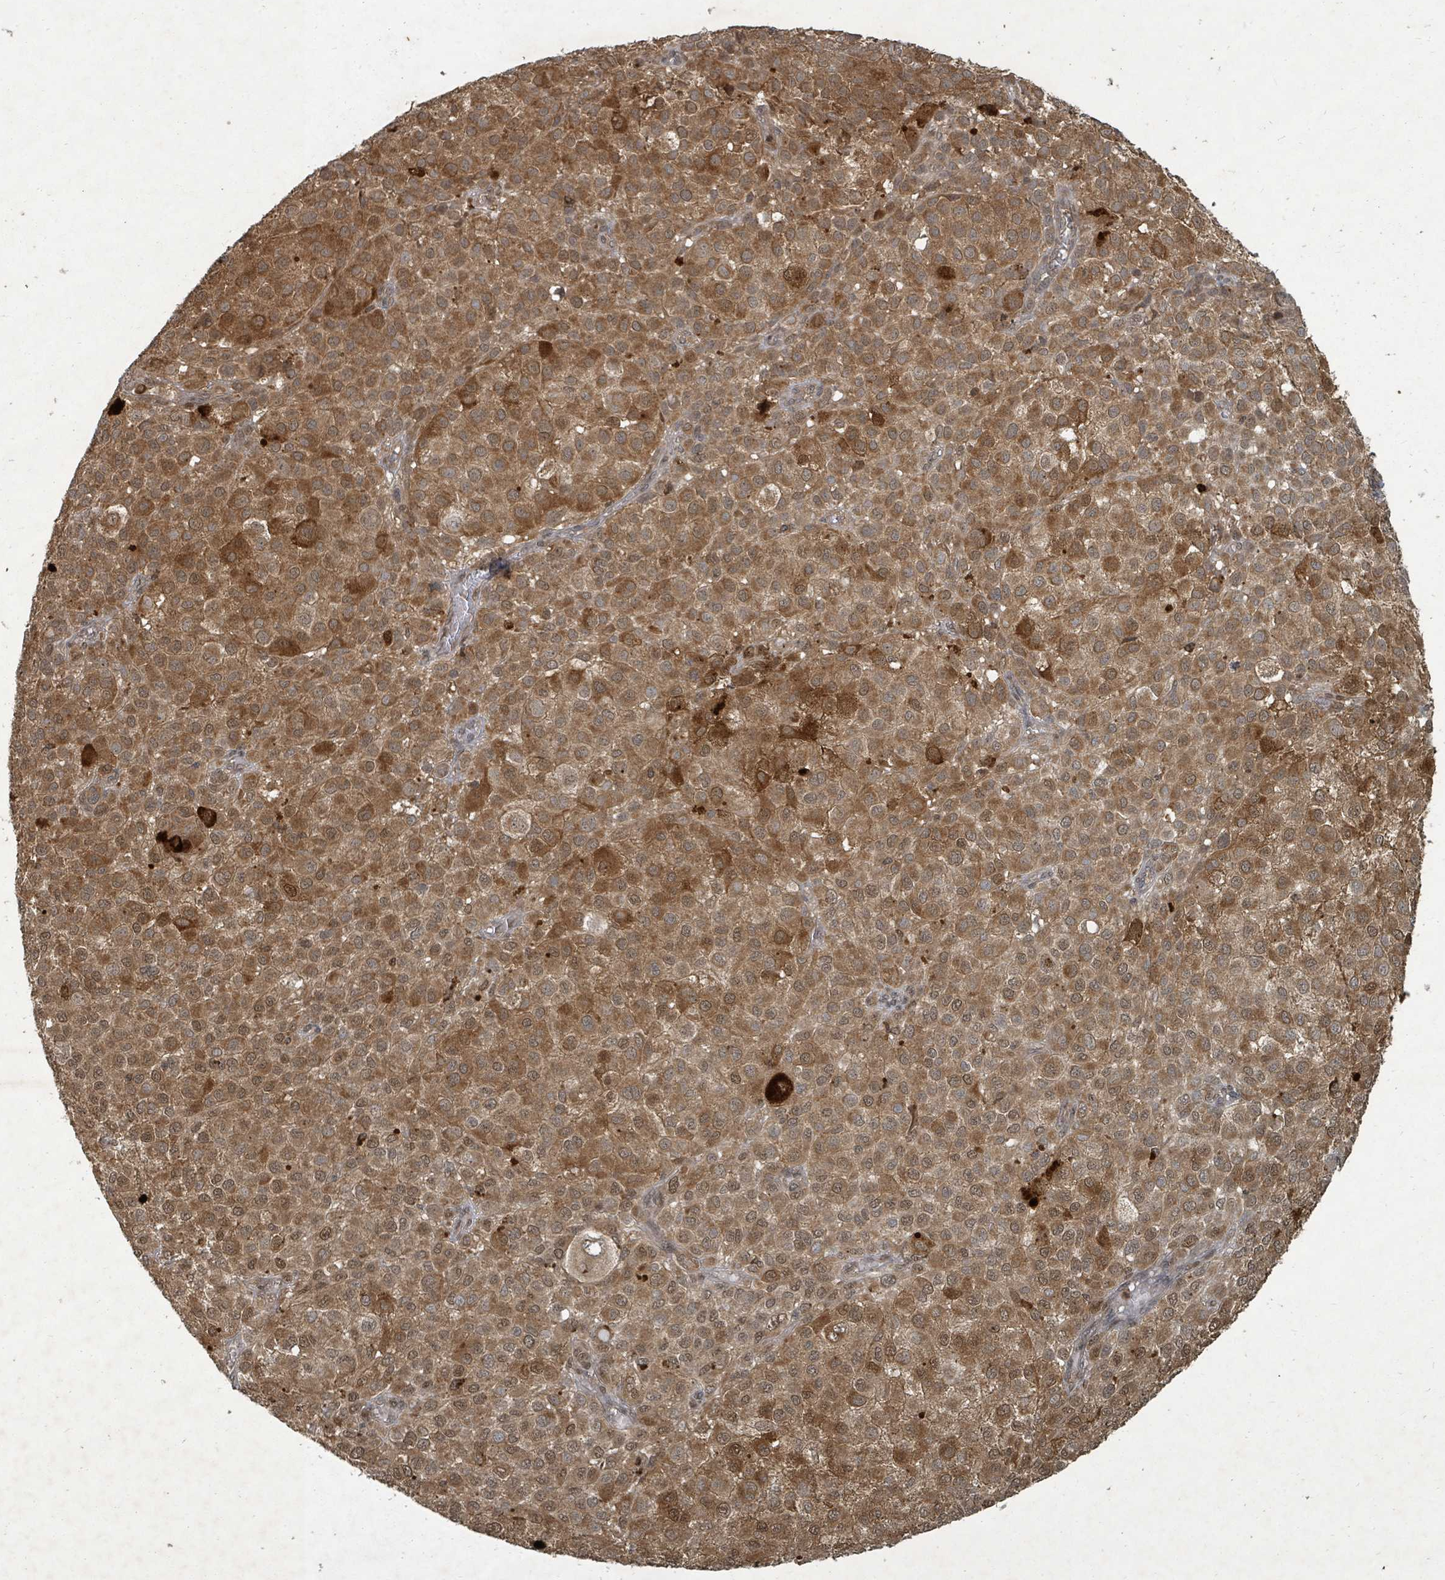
{"staining": {"intensity": "moderate", "quantity": ">75%", "location": "cytoplasmic/membranous,nuclear"}, "tissue": "melanoma", "cell_type": "Tumor cells", "image_type": "cancer", "snomed": [{"axis": "morphology", "description": "Malignant melanoma, NOS"}, {"axis": "topography", "description": "Skin"}], "caption": "The immunohistochemical stain labels moderate cytoplasmic/membranous and nuclear positivity in tumor cells of melanoma tissue.", "gene": "KDM4E", "patient": {"sex": "male", "age": 64}}